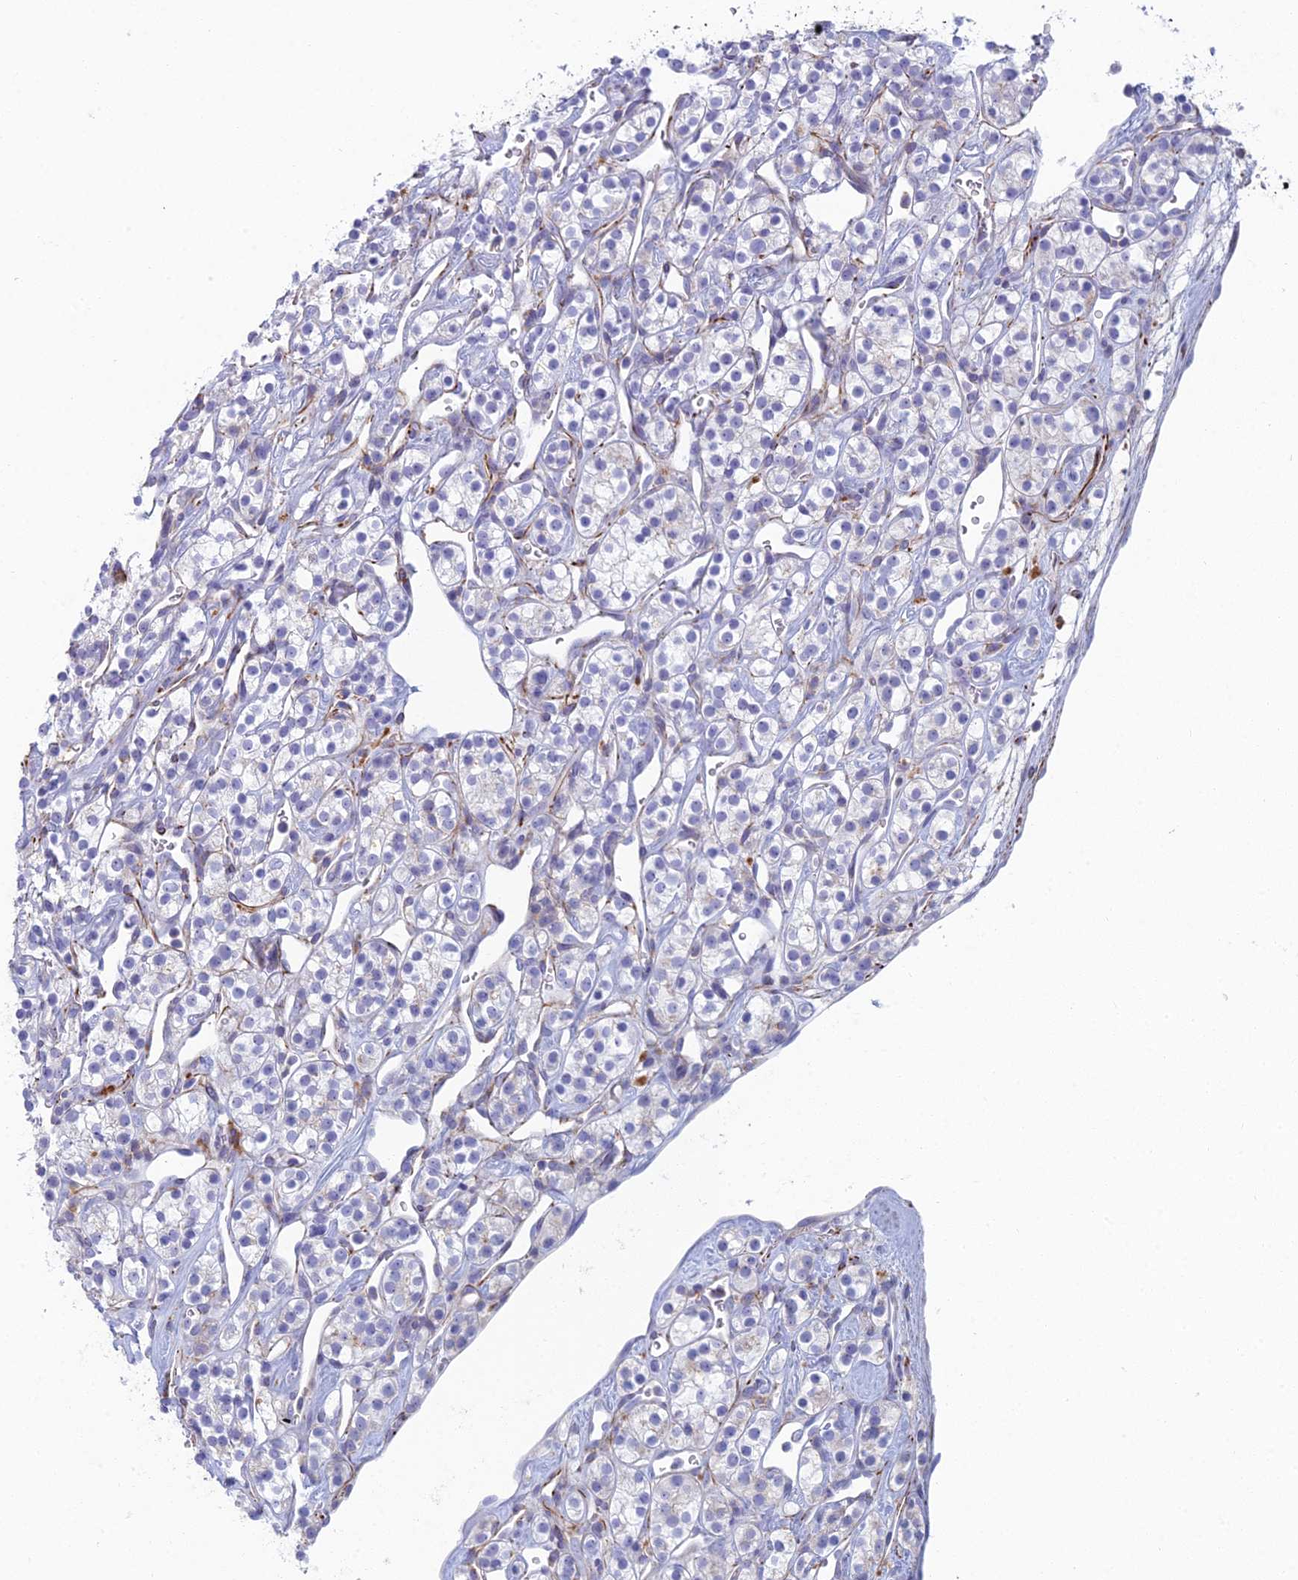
{"staining": {"intensity": "negative", "quantity": "none", "location": "none"}, "tissue": "renal cancer", "cell_type": "Tumor cells", "image_type": "cancer", "snomed": [{"axis": "morphology", "description": "Adenocarcinoma, NOS"}, {"axis": "topography", "description": "Kidney"}], "caption": "High magnification brightfield microscopy of adenocarcinoma (renal) stained with DAB (brown) and counterstained with hematoxylin (blue): tumor cells show no significant staining.", "gene": "FERD3L", "patient": {"sex": "male", "age": 77}}